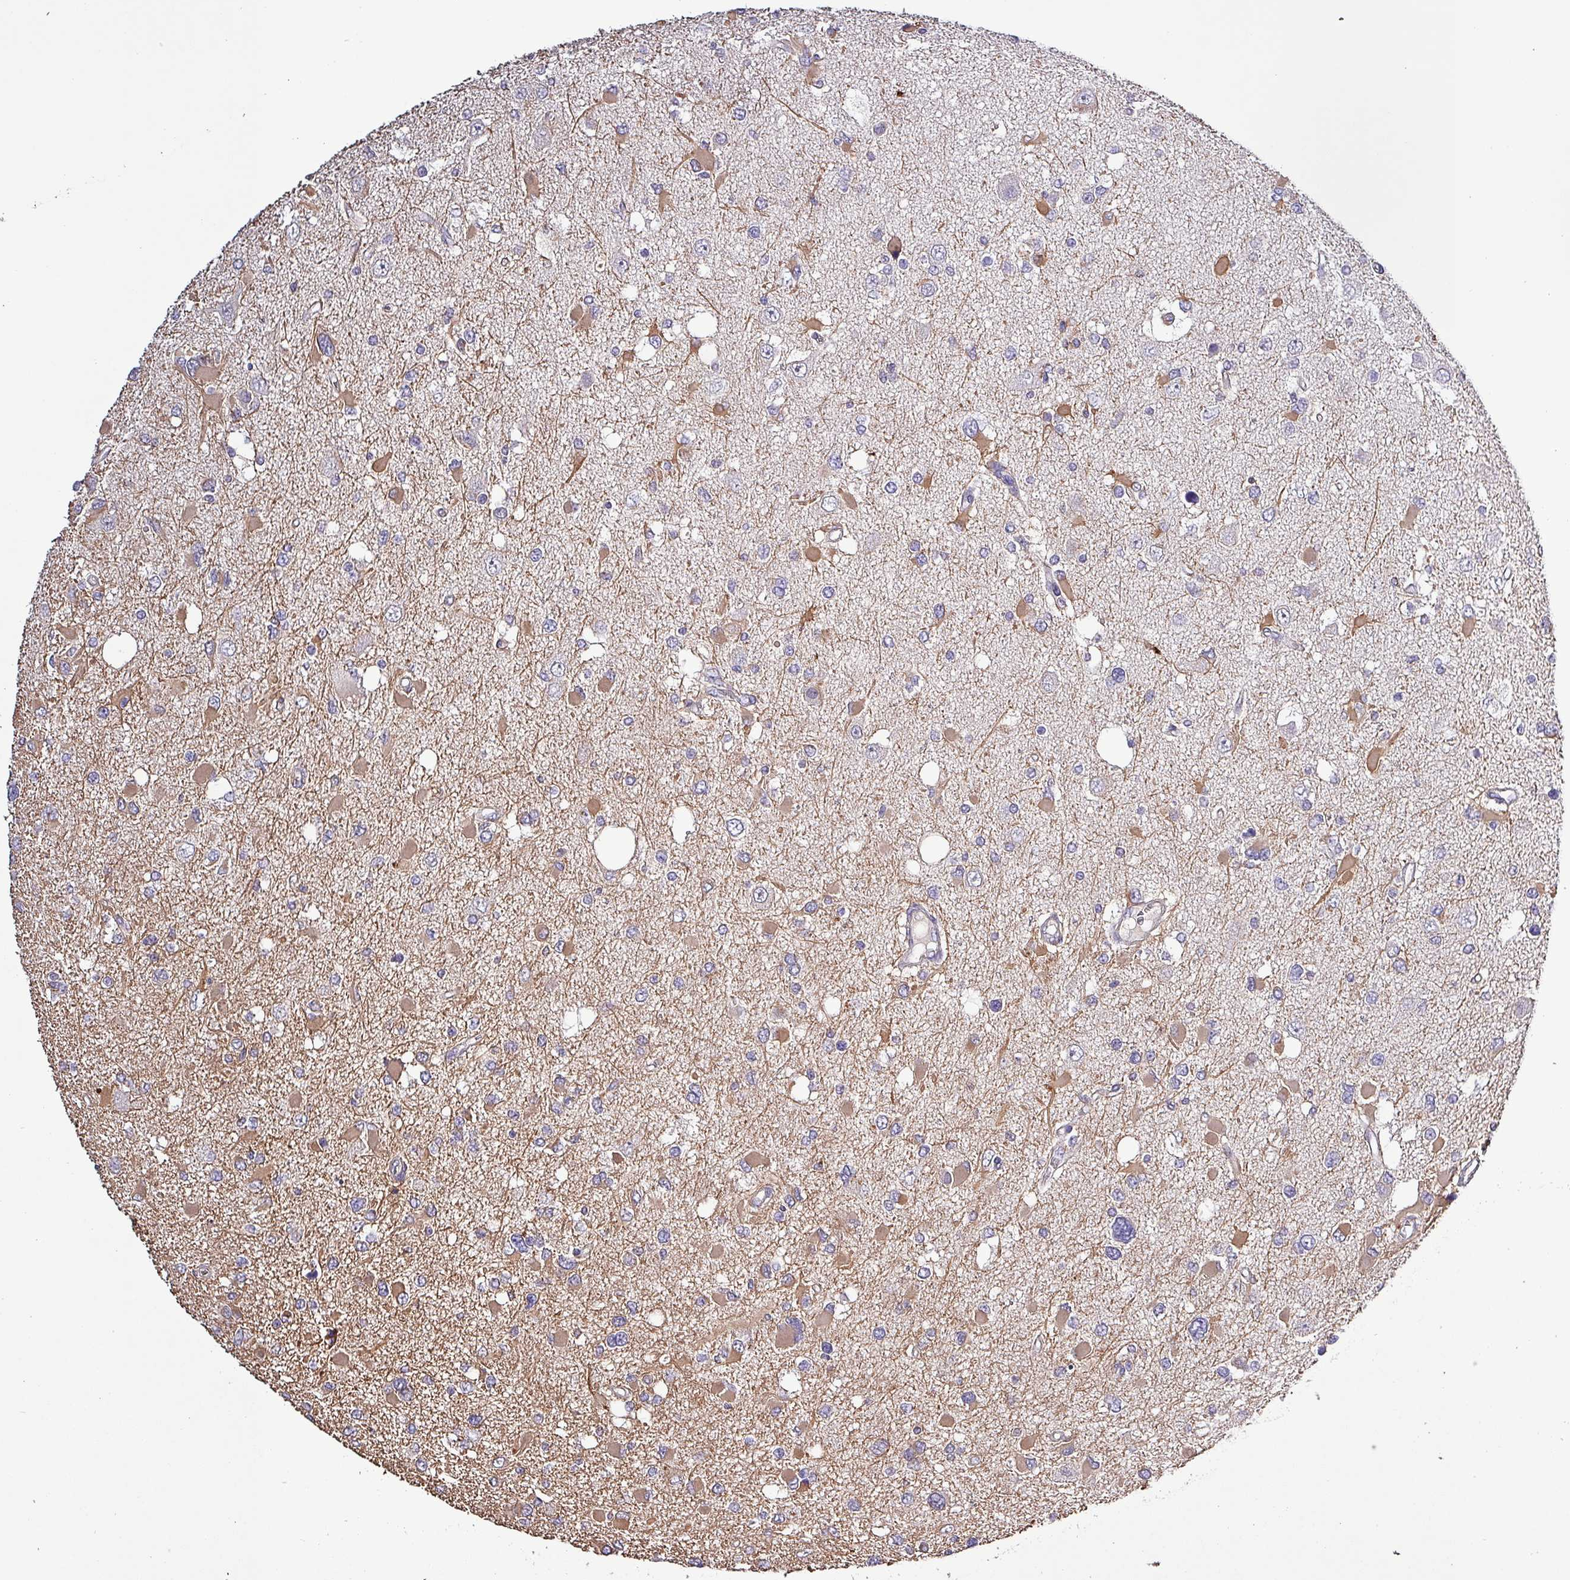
{"staining": {"intensity": "negative", "quantity": "none", "location": "none"}, "tissue": "glioma", "cell_type": "Tumor cells", "image_type": "cancer", "snomed": [{"axis": "morphology", "description": "Glioma, malignant, High grade"}, {"axis": "topography", "description": "Brain"}], "caption": "Protein analysis of glioma demonstrates no significant positivity in tumor cells. Nuclei are stained in blue.", "gene": "HTRA4", "patient": {"sex": "male", "age": 53}}